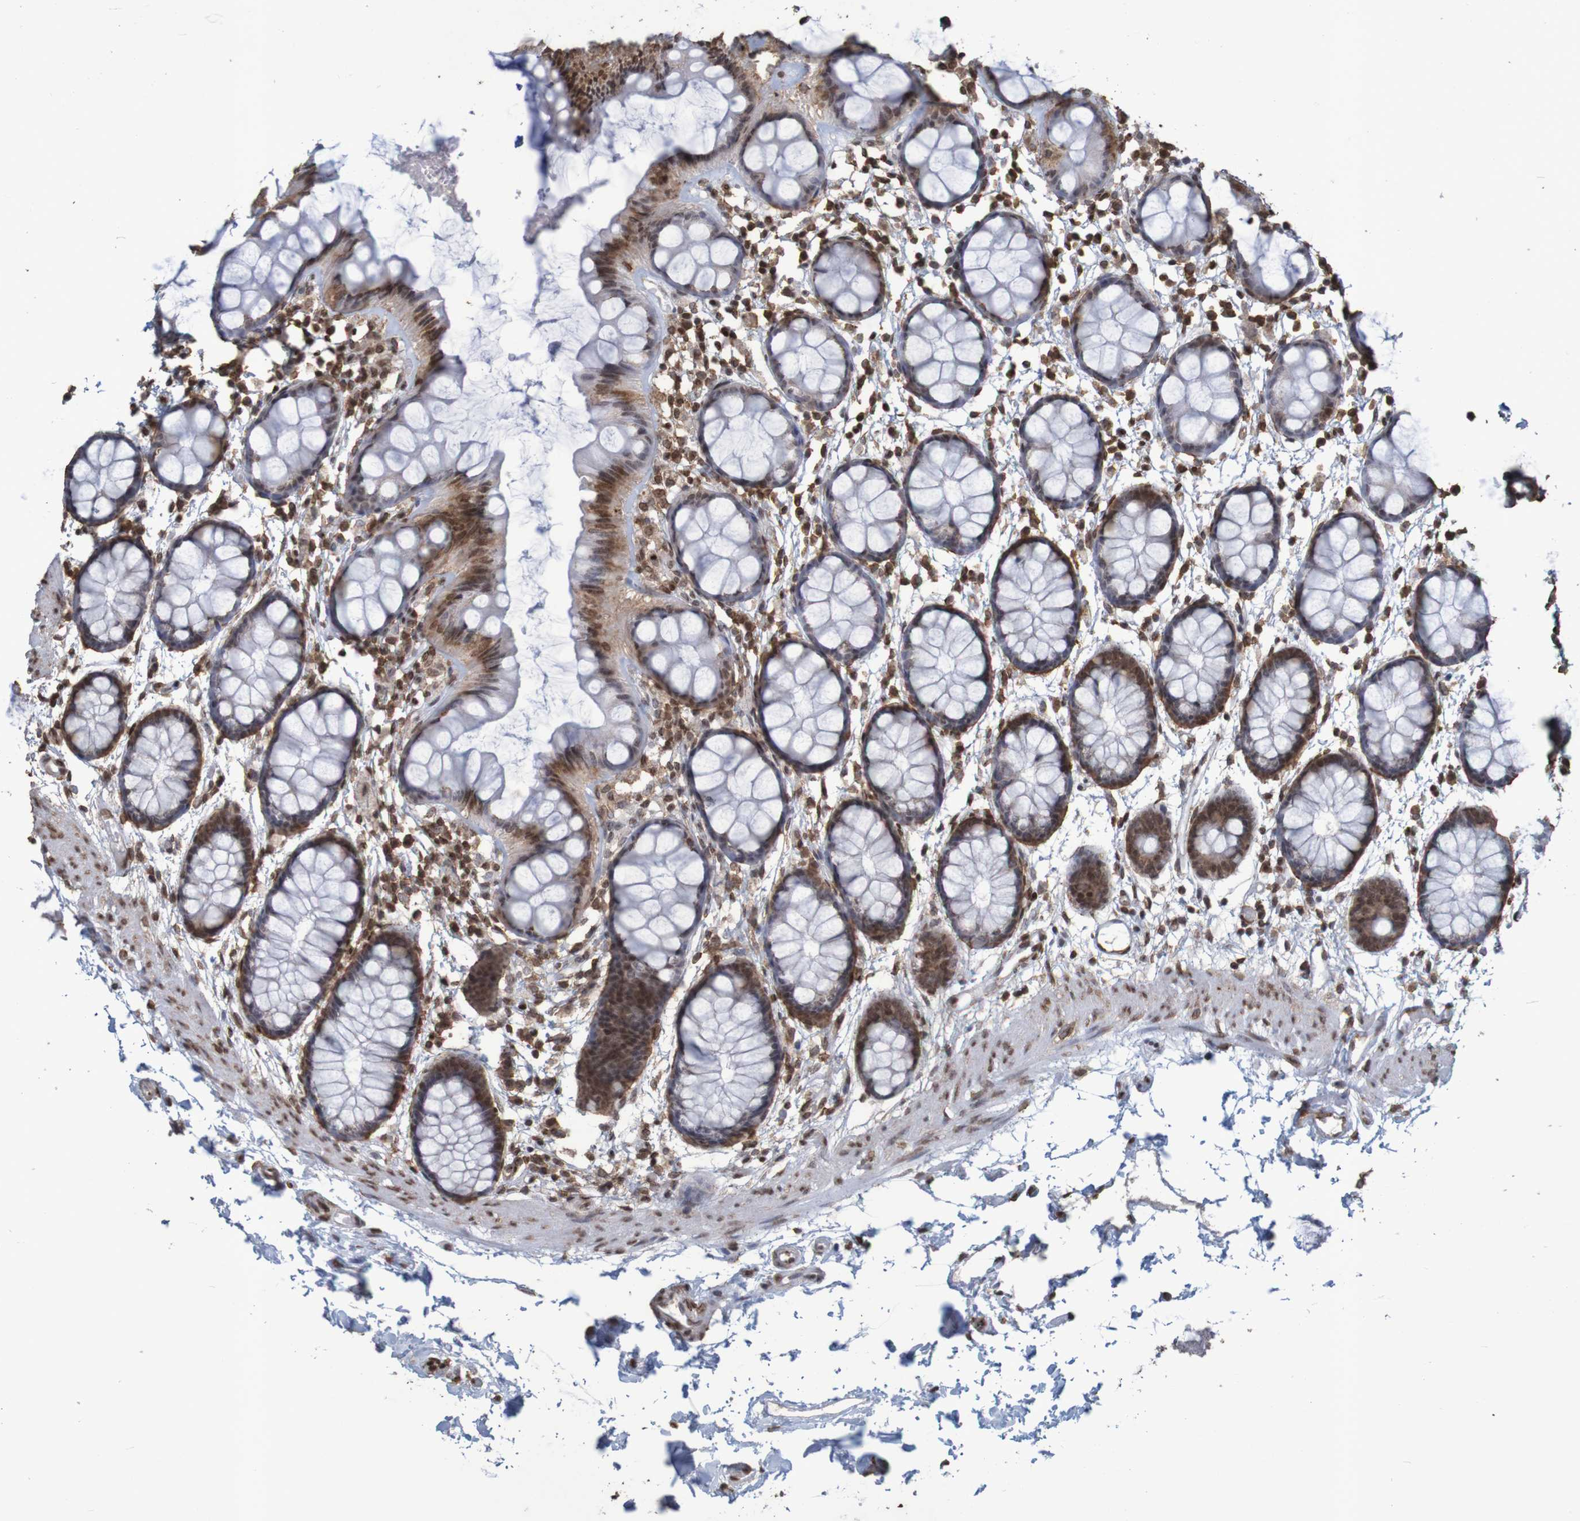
{"staining": {"intensity": "strong", "quantity": ">75%", "location": "cytoplasmic/membranous,nuclear"}, "tissue": "rectum", "cell_type": "Glandular cells", "image_type": "normal", "snomed": [{"axis": "morphology", "description": "Normal tissue, NOS"}, {"axis": "topography", "description": "Rectum"}], "caption": "The micrograph shows a brown stain indicating the presence of a protein in the cytoplasmic/membranous,nuclear of glandular cells in rectum.", "gene": "GFI1", "patient": {"sex": "female", "age": 66}}